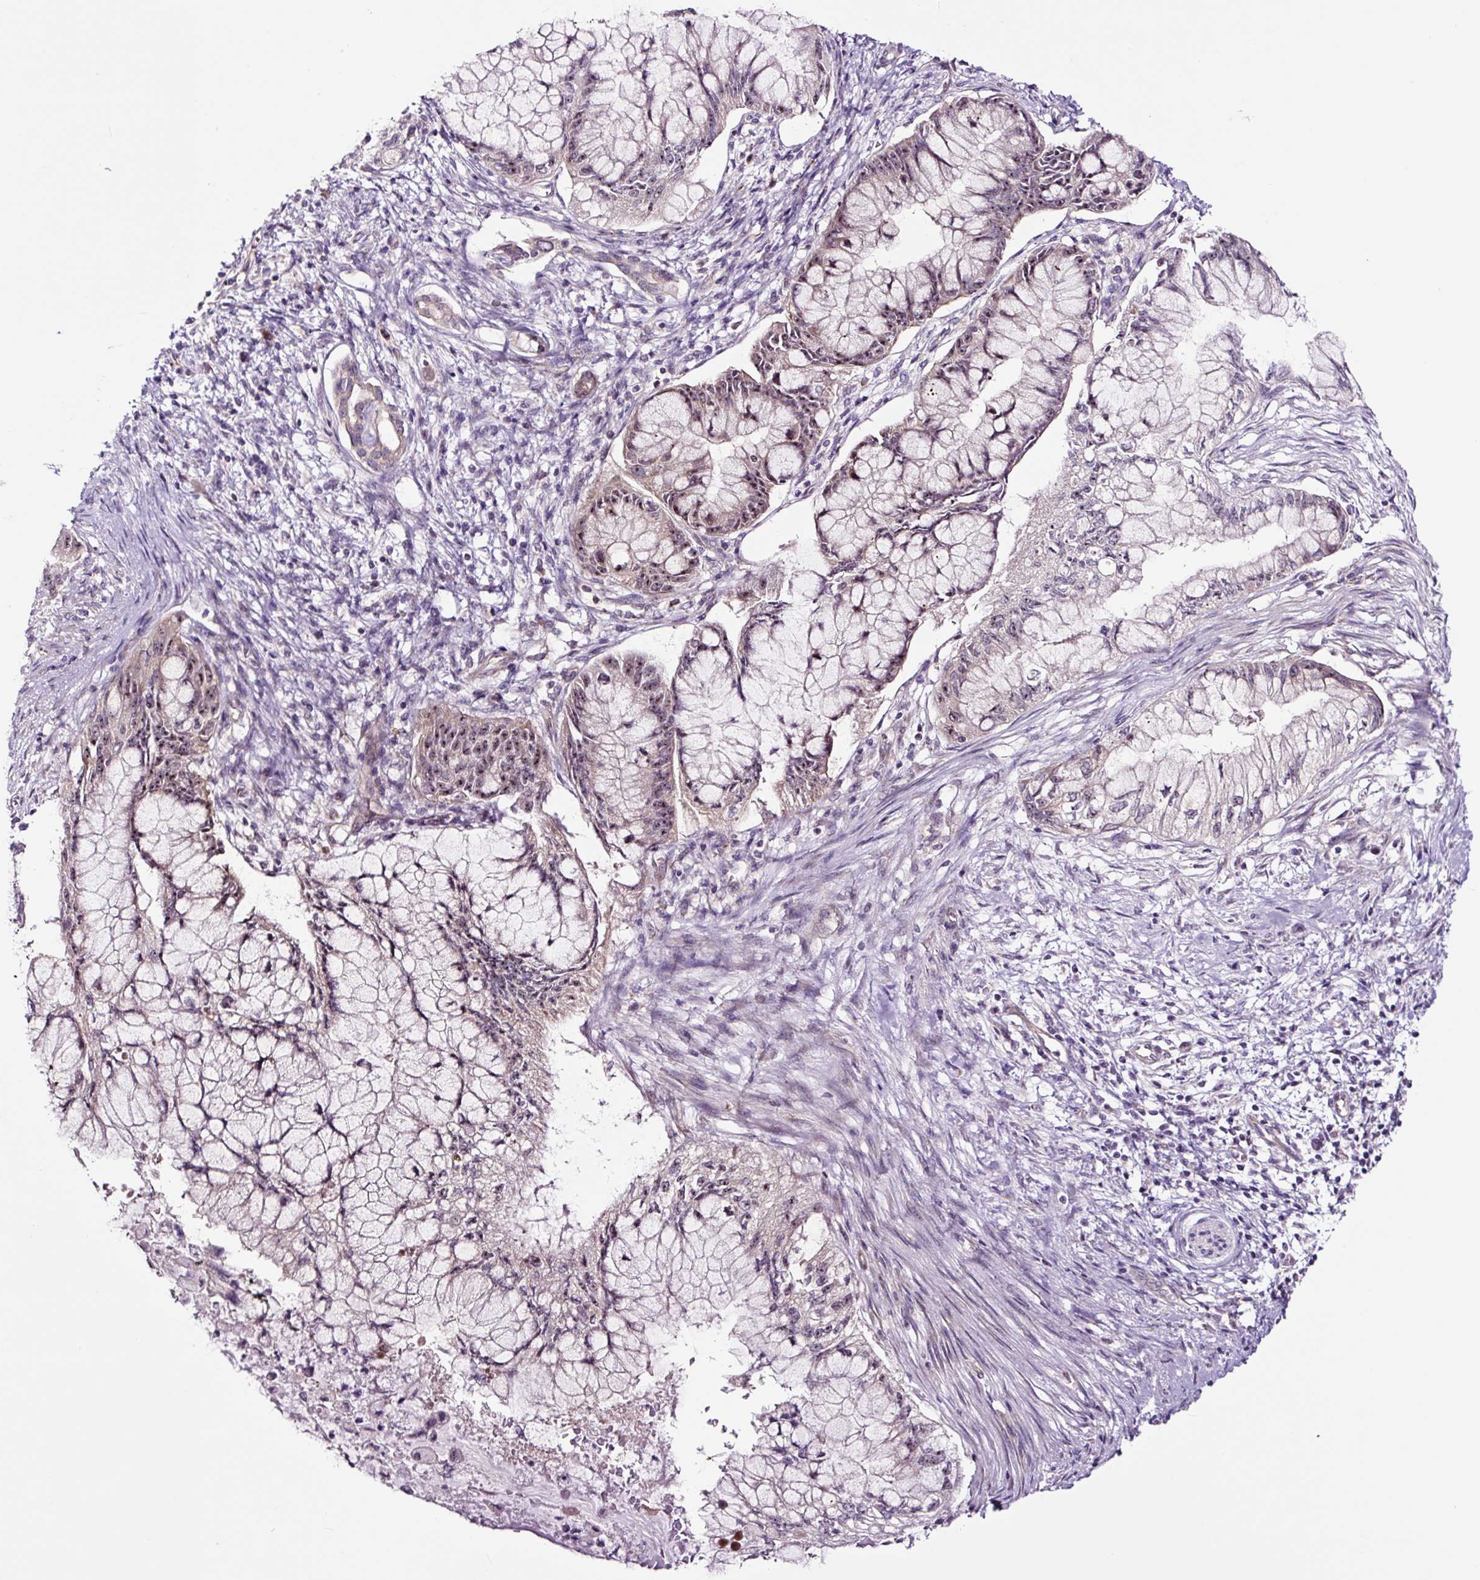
{"staining": {"intensity": "weak", "quantity": "25%-75%", "location": "nuclear"}, "tissue": "pancreatic cancer", "cell_type": "Tumor cells", "image_type": "cancer", "snomed": [{"axis": "morphology", "description": "Adenocarcinoma, NOS"}, {"axis": "topography", "description": "Pancreas"}], "caption": "Human pancreatic cancer stained for a protein (brown) exhibits weak nuclear positive positivity in approximately 25%-75% of tumor cells.", "gene": "NOM1", "patient": {"sex": "male", "age": 48}}